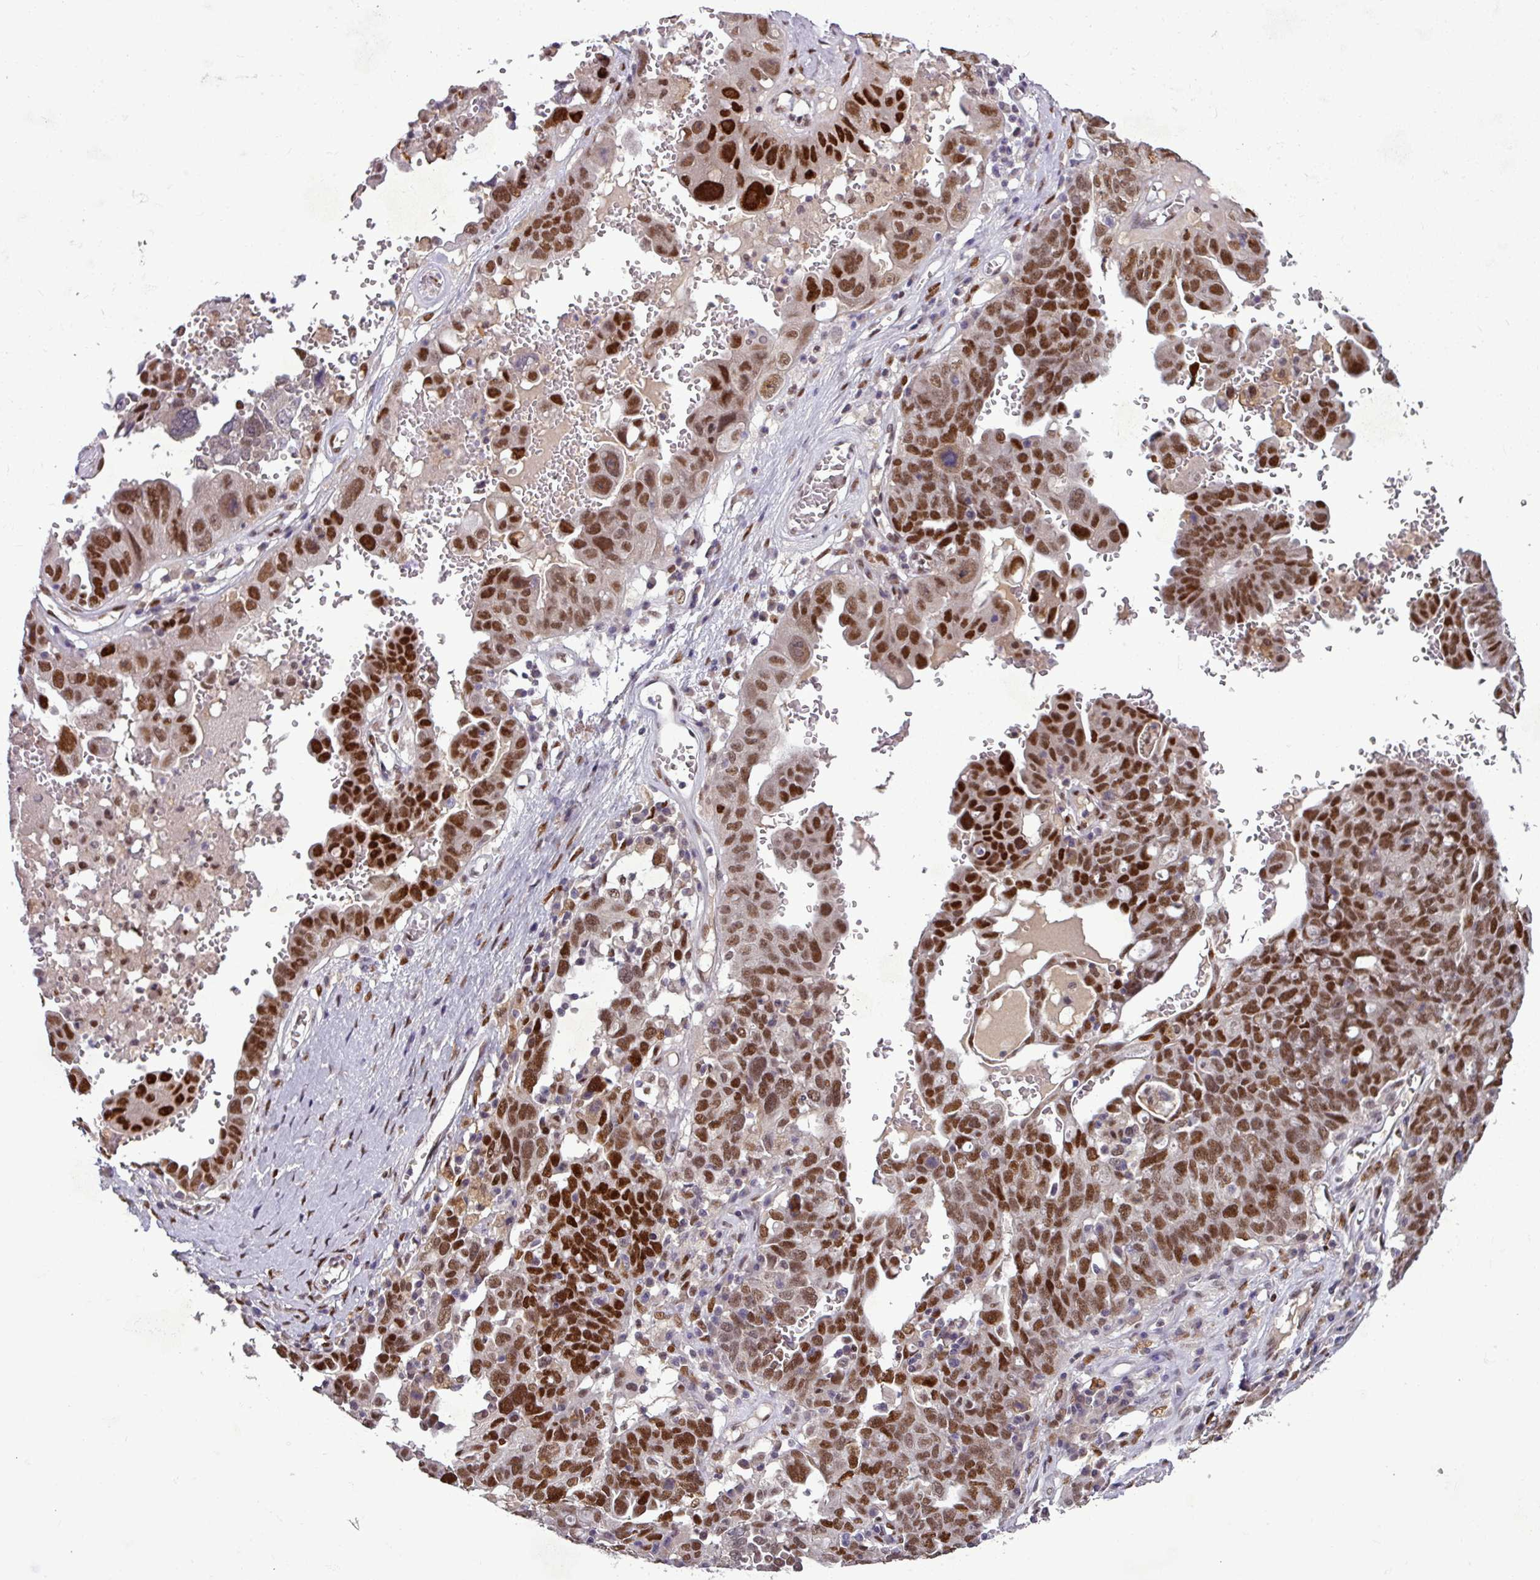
{"staining": {"intensity": "strong", "quantity": ">75%", "location": "nuclear"}, "tissue": "ovarian cancer", "cell_type": "Tumor cells", "image_type": "cancer", "snomed": [{"axis": "morphology", "description": "Carcinoma, endometroid"}, {"axis": "topography", "description": "Ovary"}], "caption": "The immunohistochemical stain highlights strong nuclear staining in tumor cells of ovarian cancer (endometroid carcinoma) tissue.", "gene": "IRF2BPL", "patient": {"sex": "female", "age": 62}}